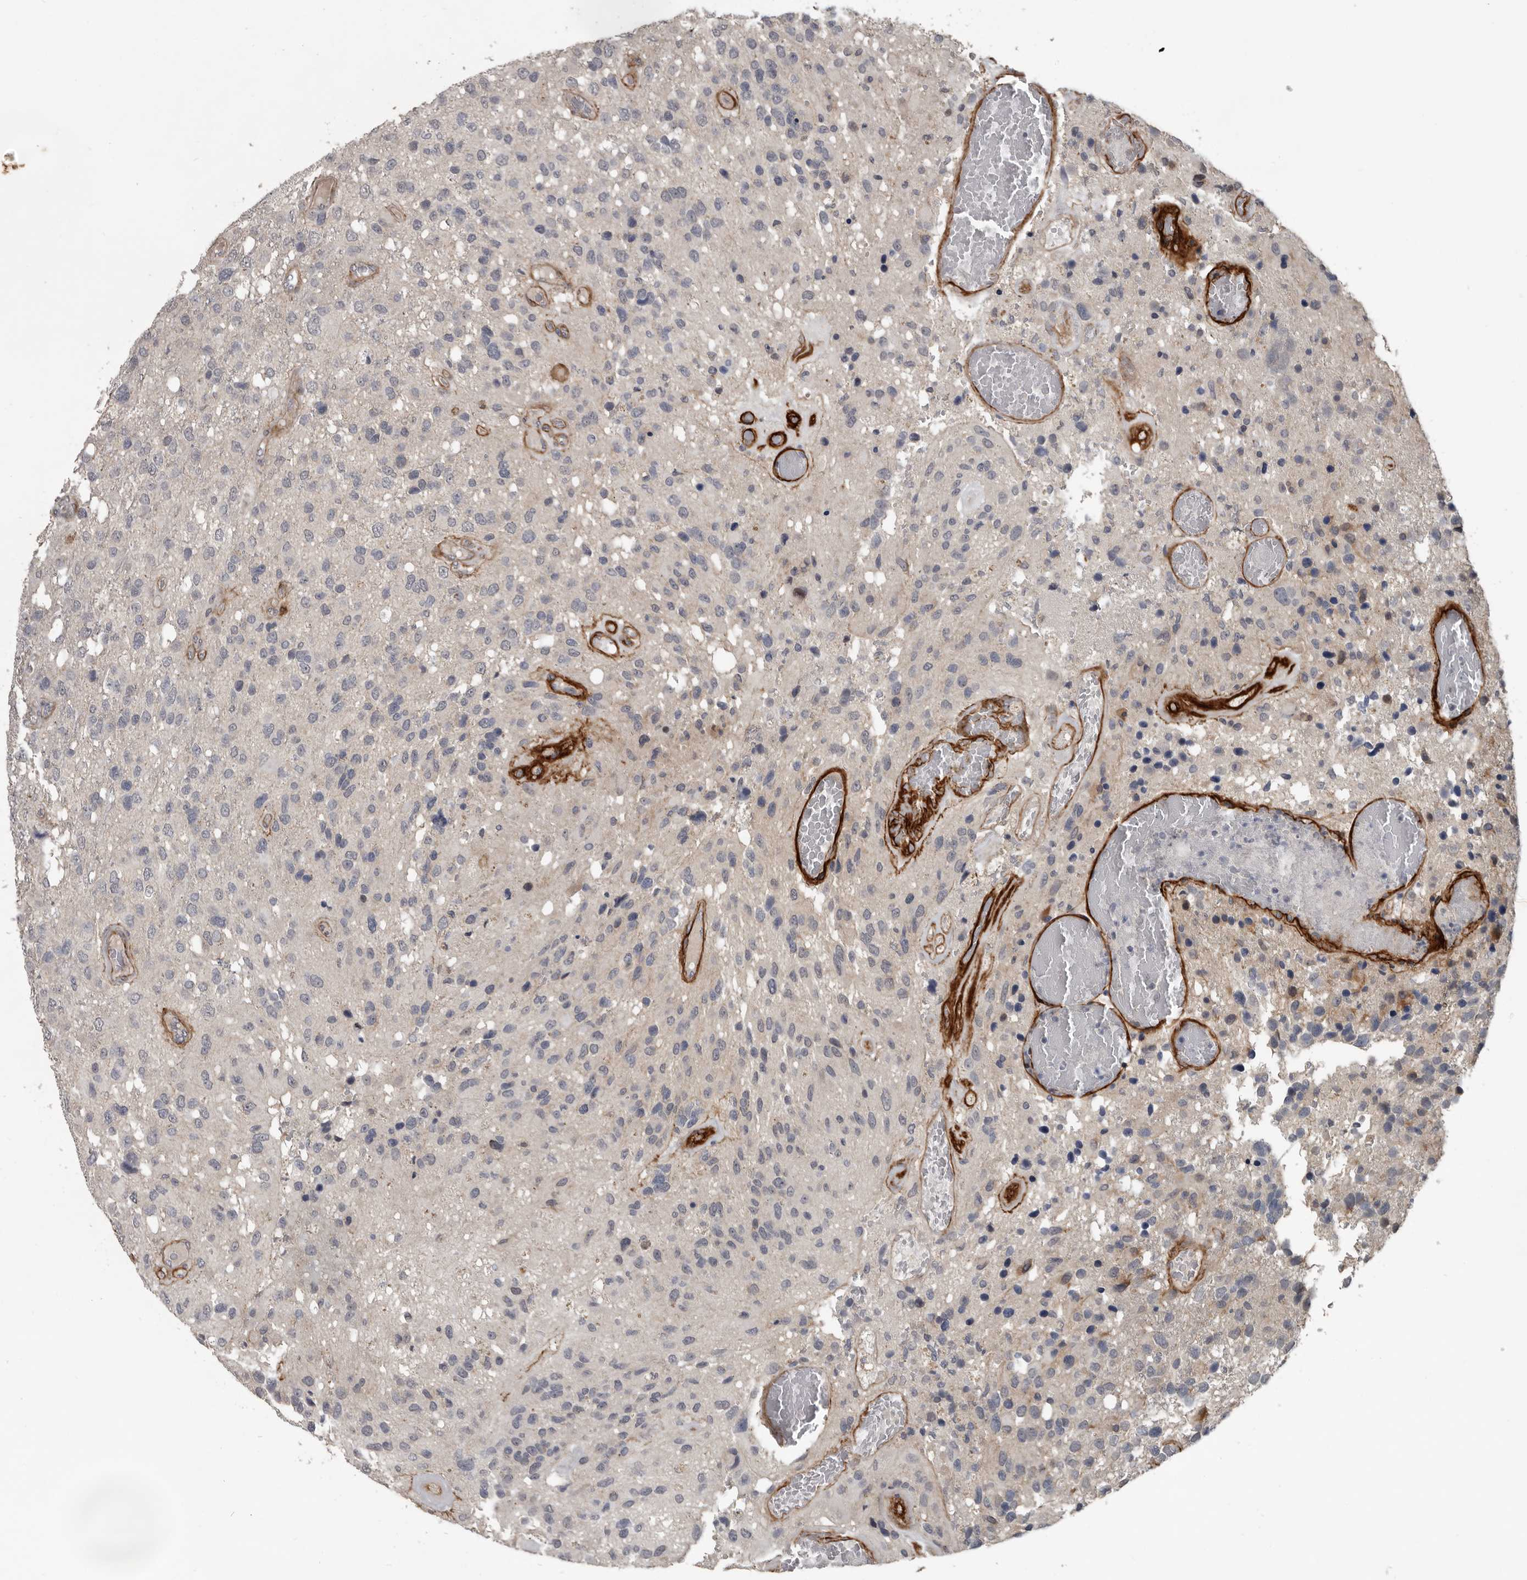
{"staining": {"intensity": "negative", "quantity": "none", "location": "none"}, "tissue": "glioma", "cell_type": "Tumor cells", "image_type": "cancer", "snomed": [{"axis": "morphology", "description": "Glioma, malignant, High grade"}, {"axis": "topography", "description": "Brain"}], "caption": "Immunohistochemistry micrograph of neoplastic tissue: human malignant glioma (high-grade) stained with DAB reveals no significant protein positivity in tumor cells. The staining was performed using DAB (3,3'-diaminobenzidine) to visualize the protein expression in brown, while the nuclei were stained in blue with hematoxylin (Magnification: 20x).", "gene": "C1orf216", "patient": {"sex": "female", "age": 58}}